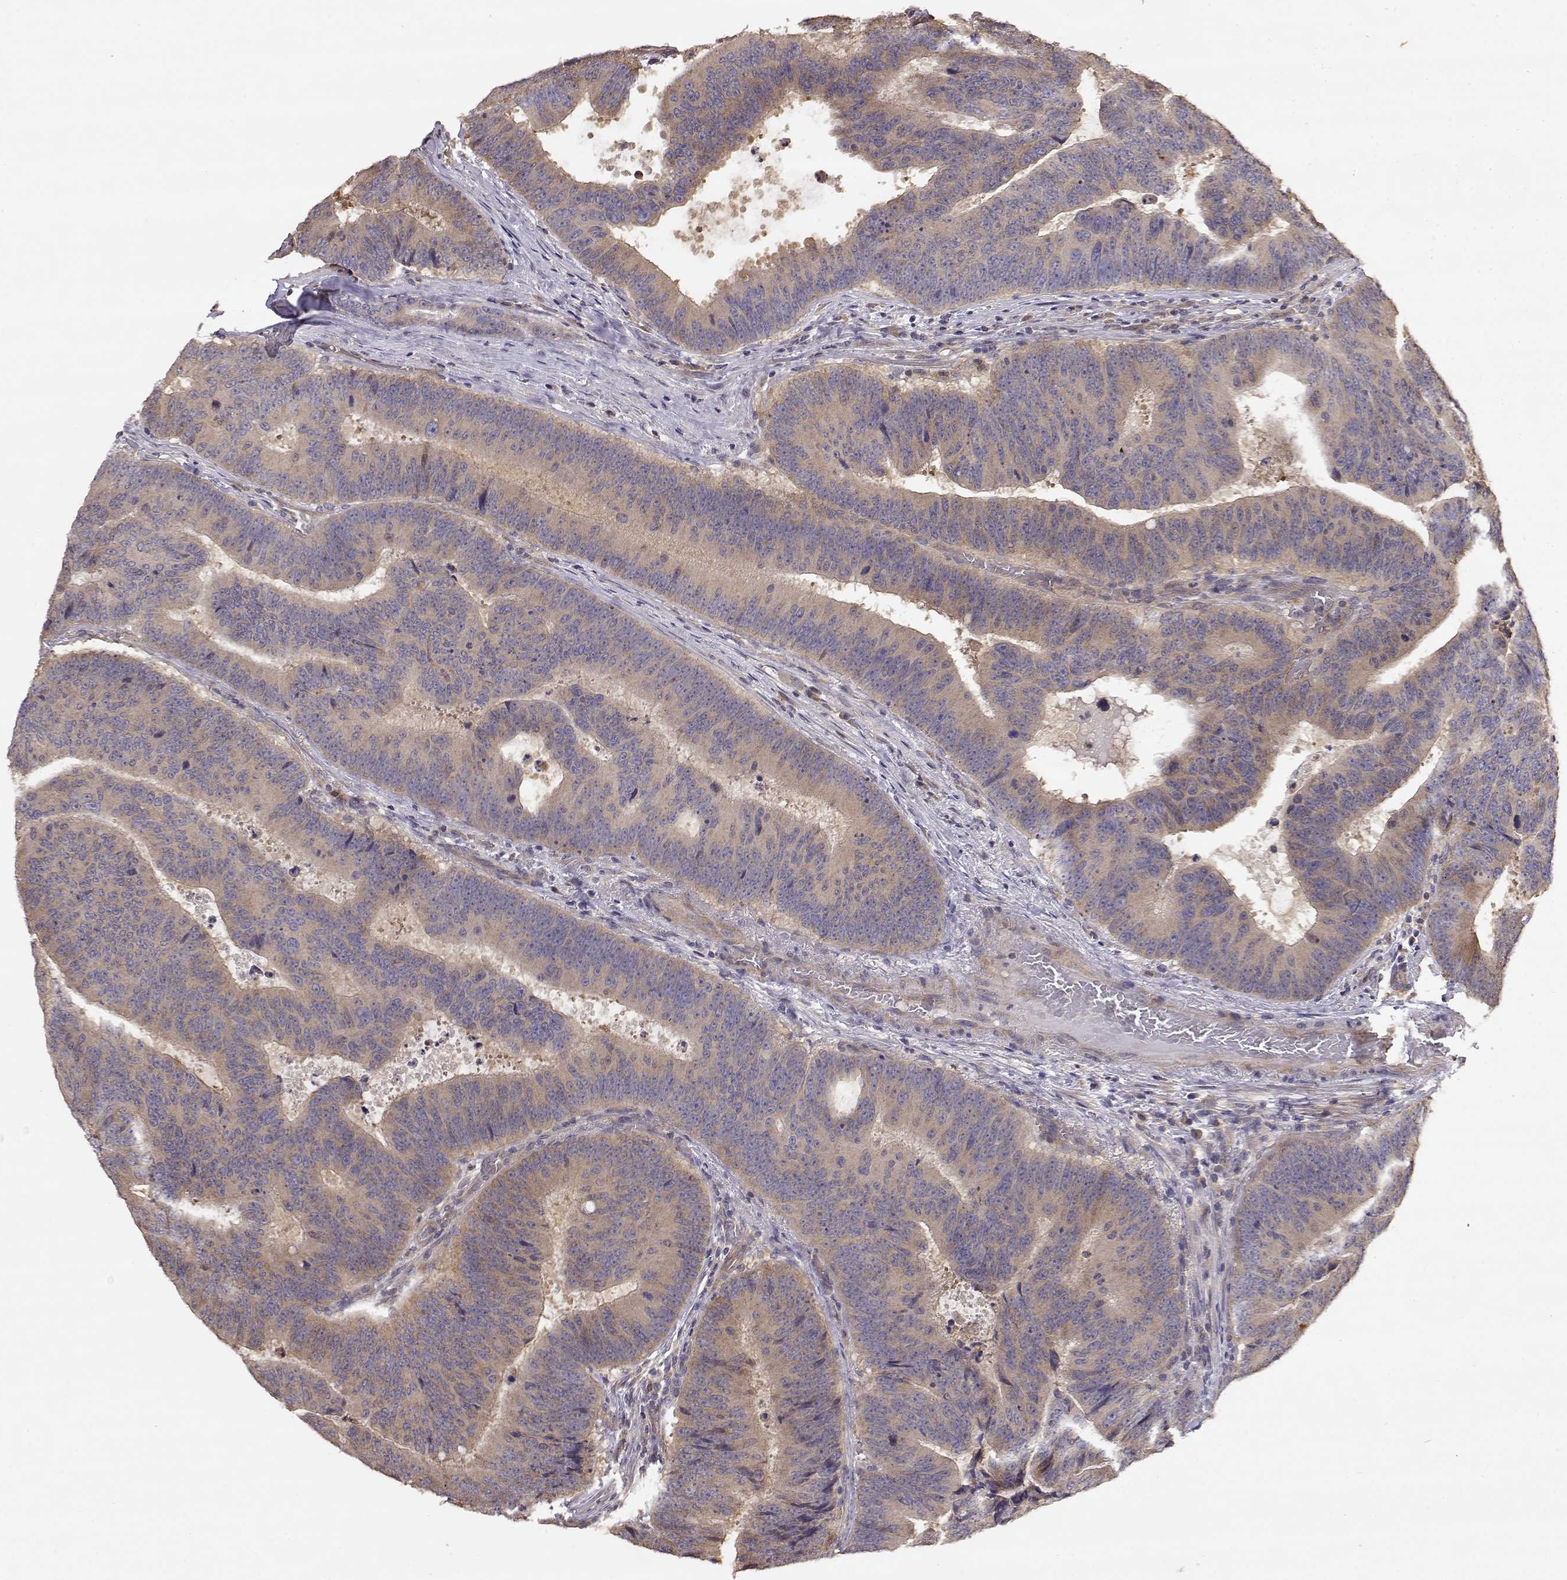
{"staining": {"intensity": "moderate", "quantity": ">75%", "location": "cytoplasmic/membranous"}, "tissue": "colorectal cancer", "cell_type": "Tumor cells", "image_type": "cancer", "snomed": [{"axis": "morphology", "description": "Adenocarcinoma, NOS"}, {"axis": "topography", "description": "Colon"}], "caption": "Immunohistochemical staining of human colorectal cancer displays medium levels of moderate cytoplasmic/membranous protein positivity in approximately >75% of tumor cells.", "gene": "CRIM1", "patient": {"sex": "female", "age": 82}}